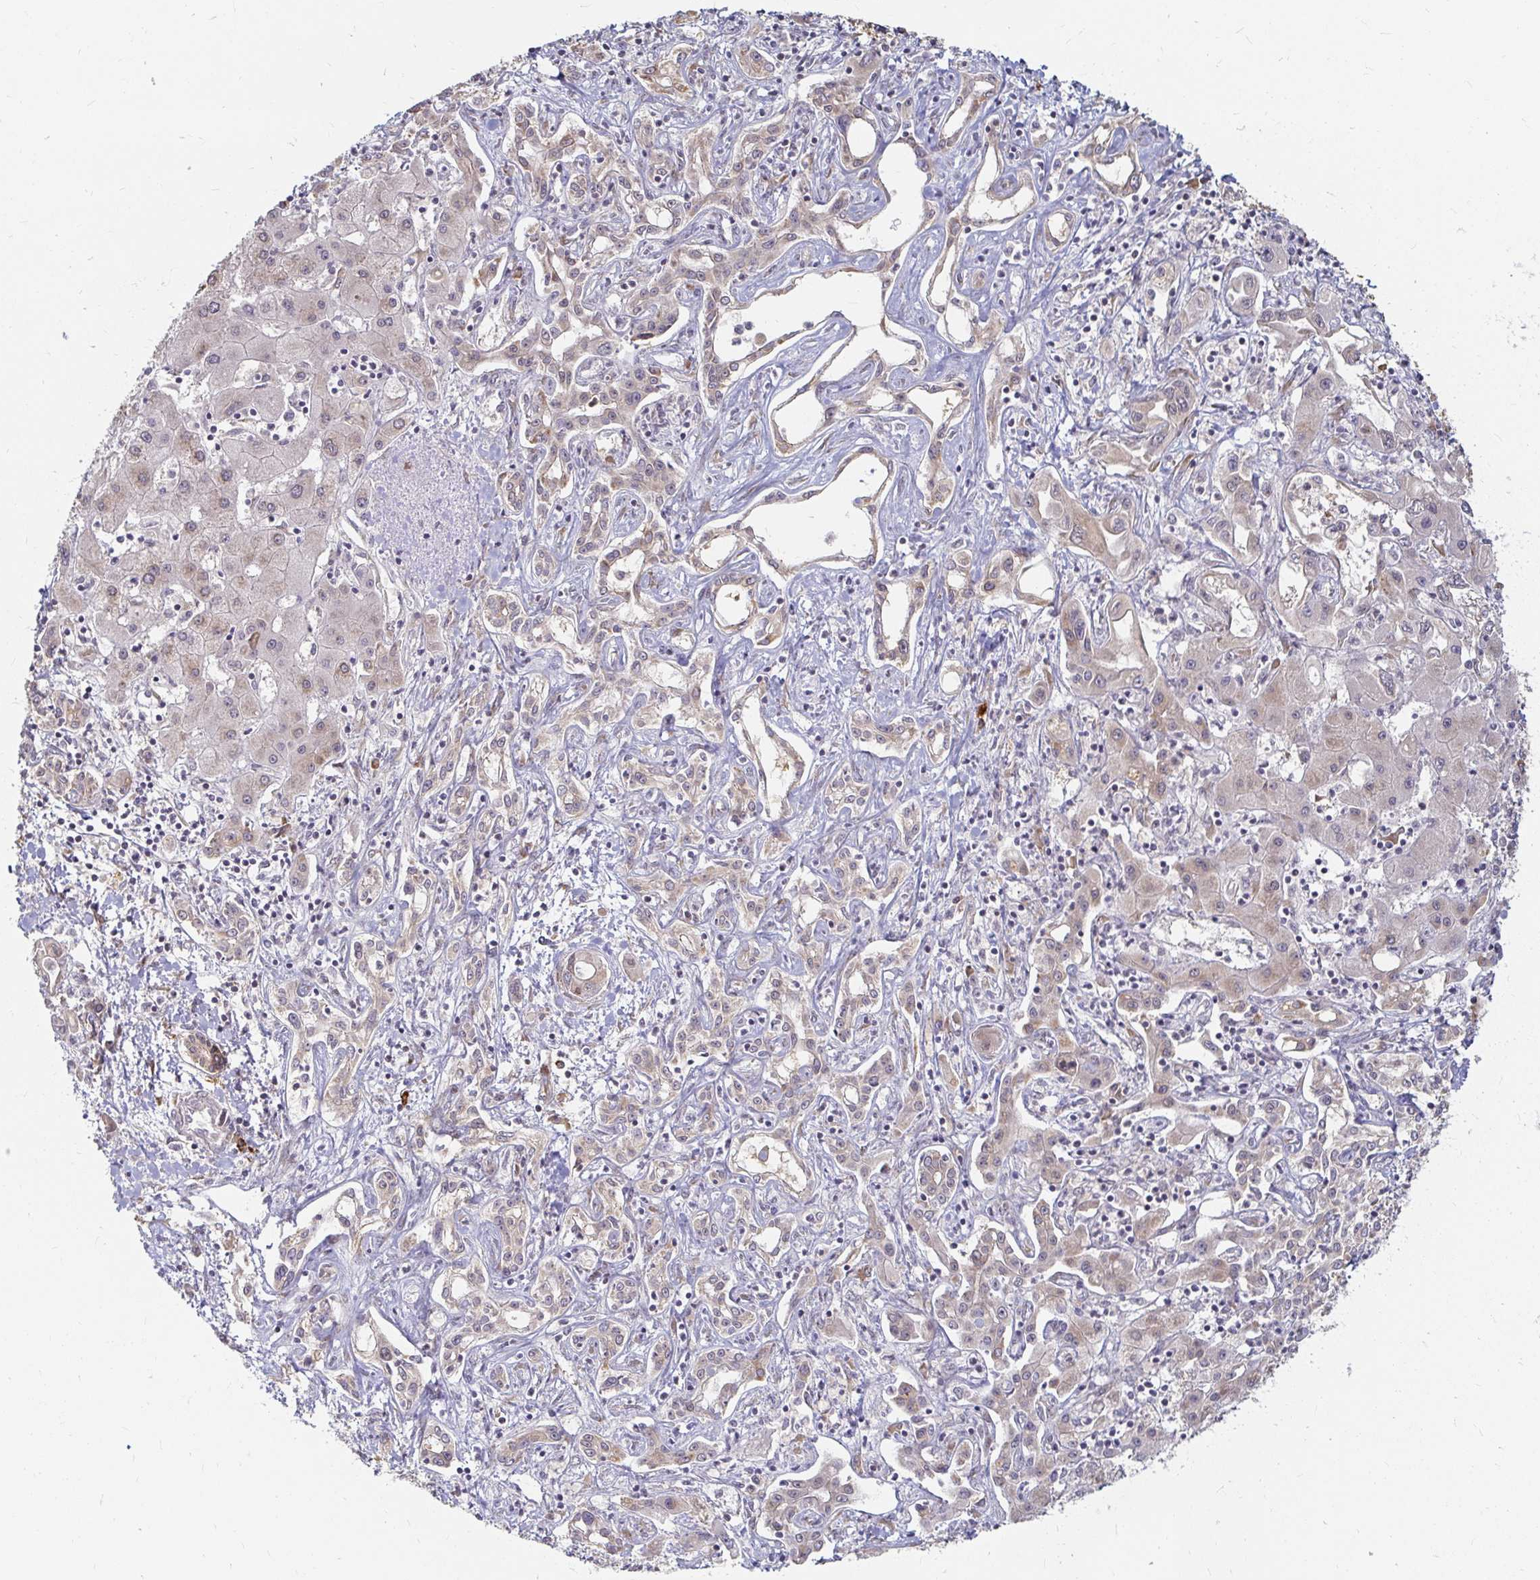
{"staining": {"intensity": "weak", "quantity": "<25%", "location": "cytoplasmic/membranous"}, "tissue": "liver cancer", "cell_type": "Tumor cells", "image_type": "cancer", "snomed": [{"axis": "morphology", "description": "Cholangiocarcinoma"}, {"axis": "topography", "description": "Liver"}], "caption": "IHC of cholangiocarcinoma (liver) exhibits no staining in tumor cells.", "gene": "CAST", "patient": {"sex": "female", "age": 64}}